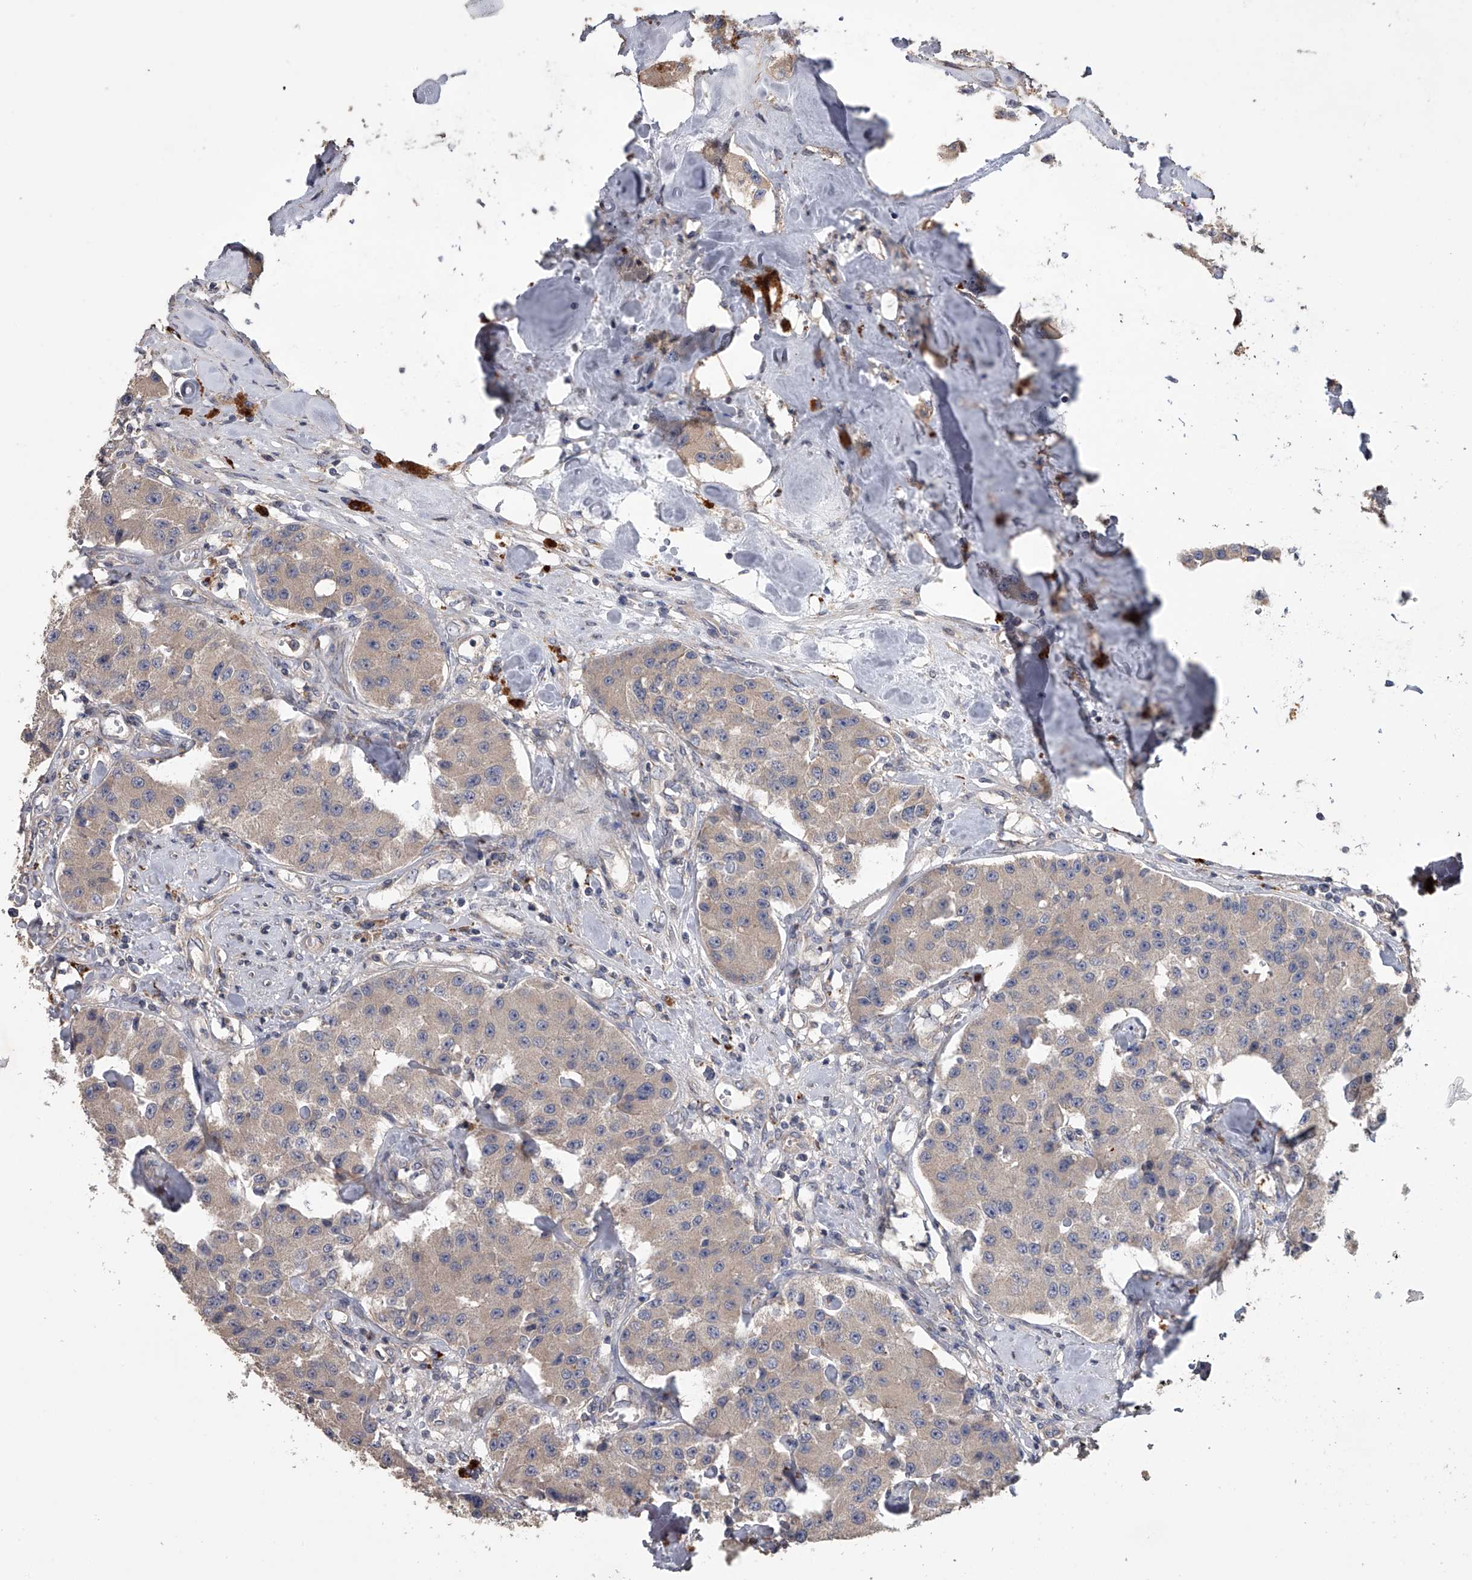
{"staining": {"intensity": "negative", "quantity": "none", "location": "none"}, "tissue": "carcinoid", "cell_type": "Tumor cells", "image_type": "cancer", "snomed": [{"axis": "morphology", "description": "Carcinoid, malignant, NOS"}, {"axis": "topography", "description": "Pancreas"}], "caption": "The photomicrograph demonstrates no significant staining in tumor cells of carcinoid. (DAB immunohistochemistry visualized using brightfield microscopy, high magnification).", "gene": "ZNF343", "patient": {"sex": "male", "age": 41}}